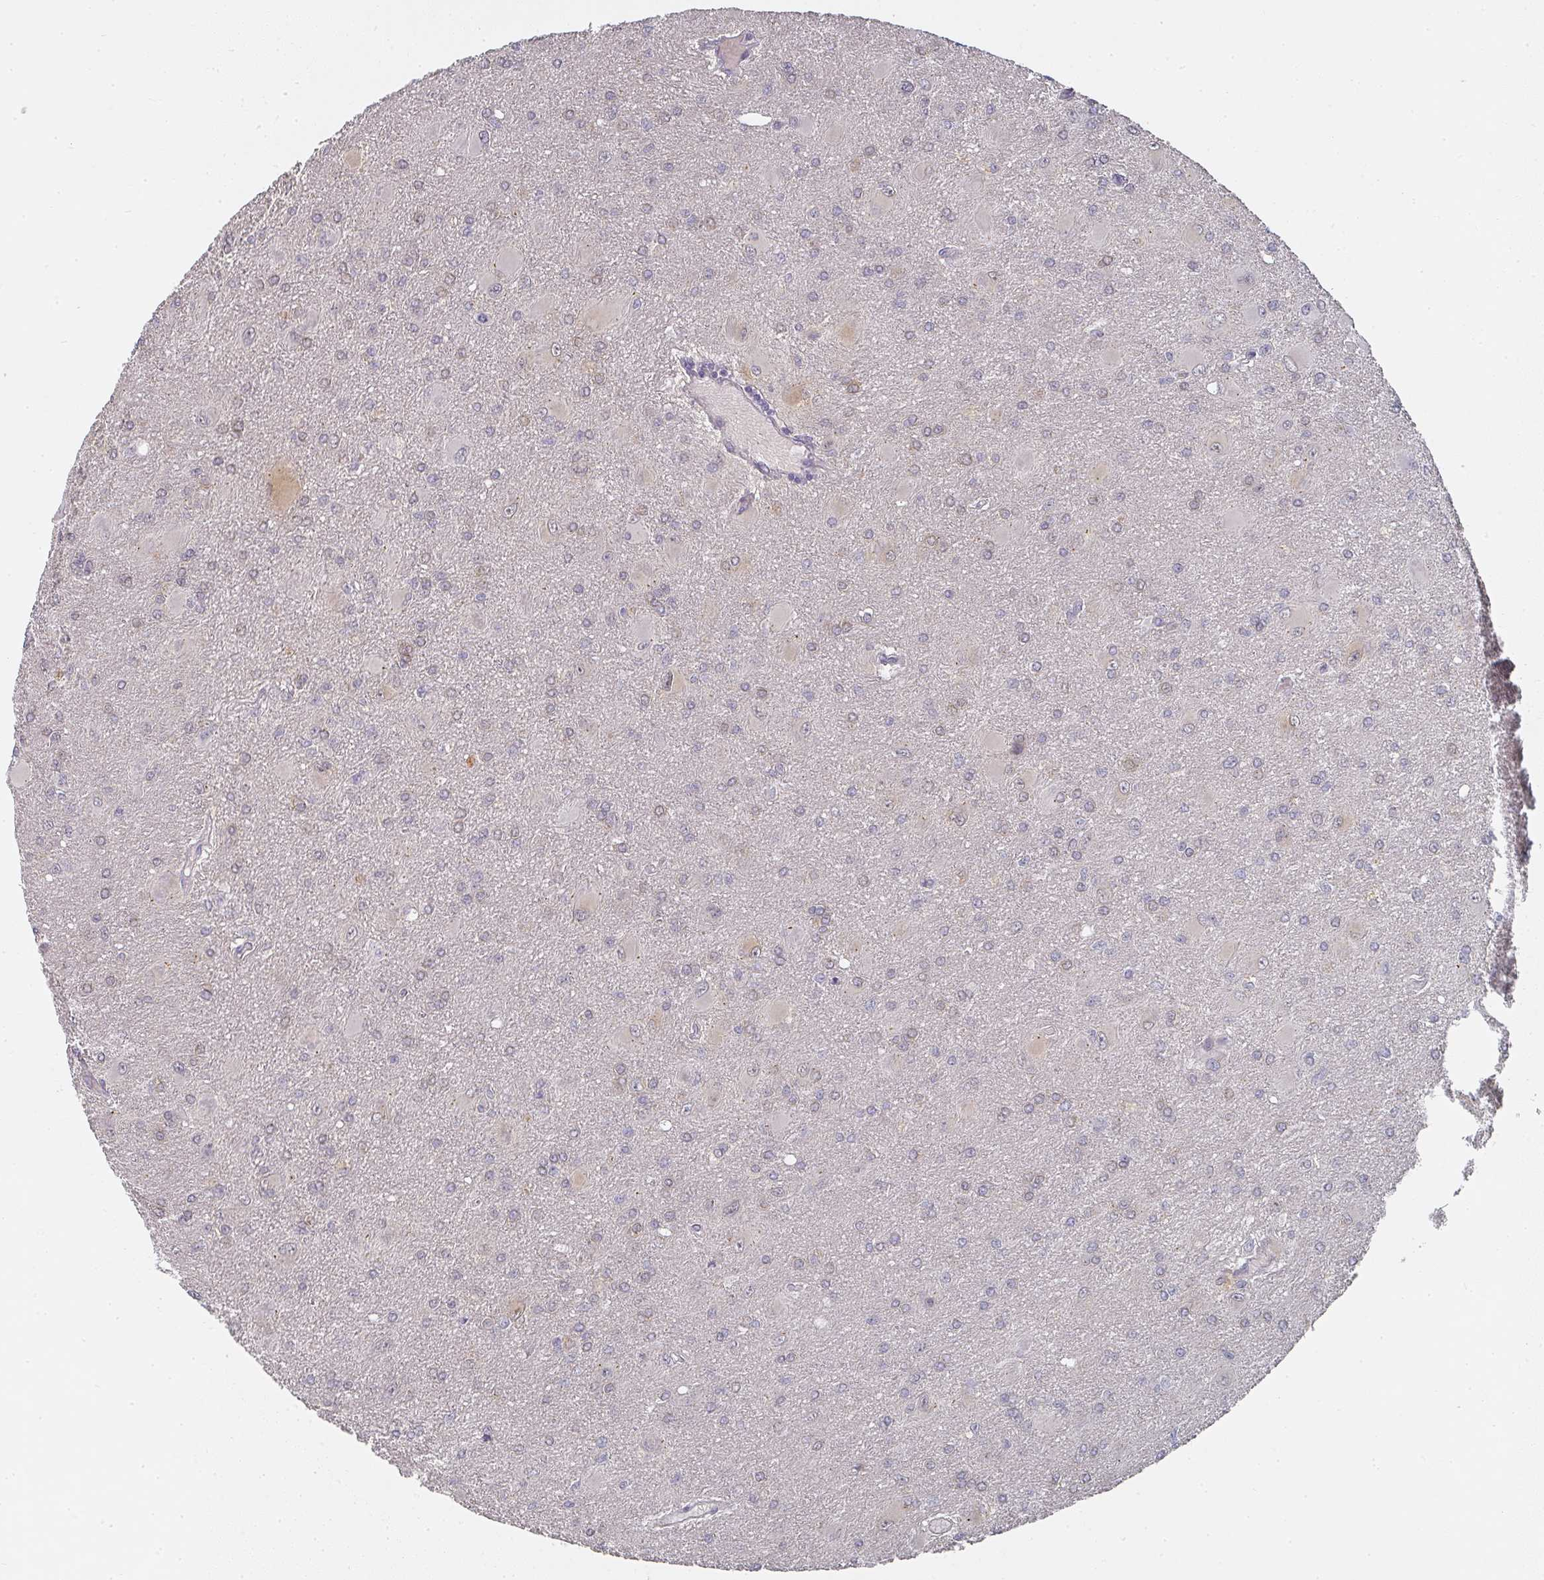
{"staining": {"intensity": "moderate", "quantity": "25%-75%", "location": "cytoplasmic/membranous,nuclear"}, "tissue": "glioma", "cell_type": "Tumor cells", "image_type": "cancer", "snomed": [{"axis": "morphology", "description": "Glioma, malignant, High grade"}, {"axis": "topography", "description": "Brain"}], "caption": "This is a histology image of IHC staining of glioma, which shows moderate staining in the cytoplasmic/membranous and nuclear of tumor cells.", "gene": "SHISA2", "patient": {"sex": "male", "age": 67}}